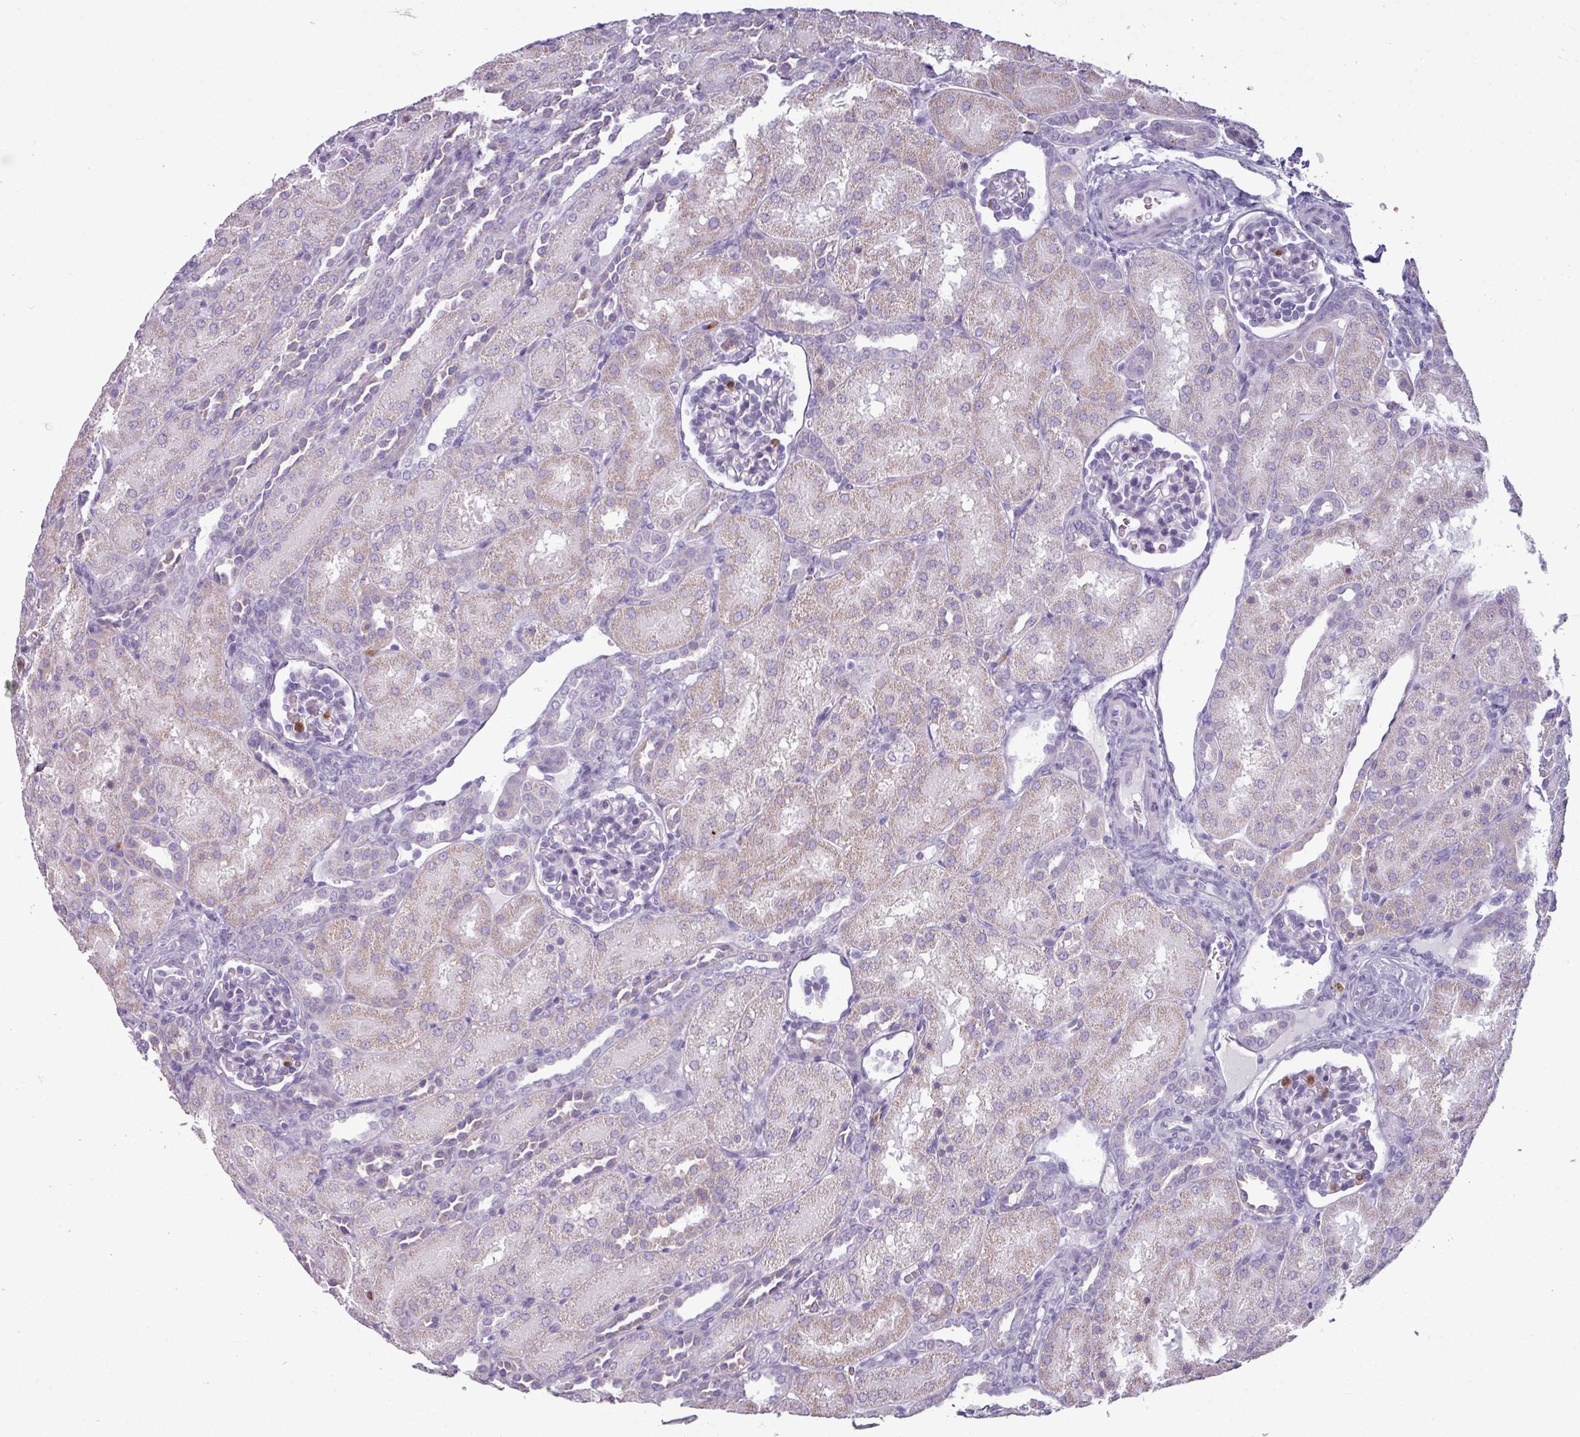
{"staining": {"intensity": "negative", "quantity": "none", "location": "none"}, "tissue": "kidney", "cell_type": "Cells in glomeruli", "image_type": "normal", "snomed": [{"axis": "morphology", "description": "Normal tissue, NOS"}, {"axis": "topography", "description": "Kidney"}], "caption": "Protein analysis of normal kidney displays no significant expression in cells in glomeruli. (IHC, brightfield microscopy, high magnification).", "gene": "TRIM39", "patient": {"sex": "male", "age": 1}}